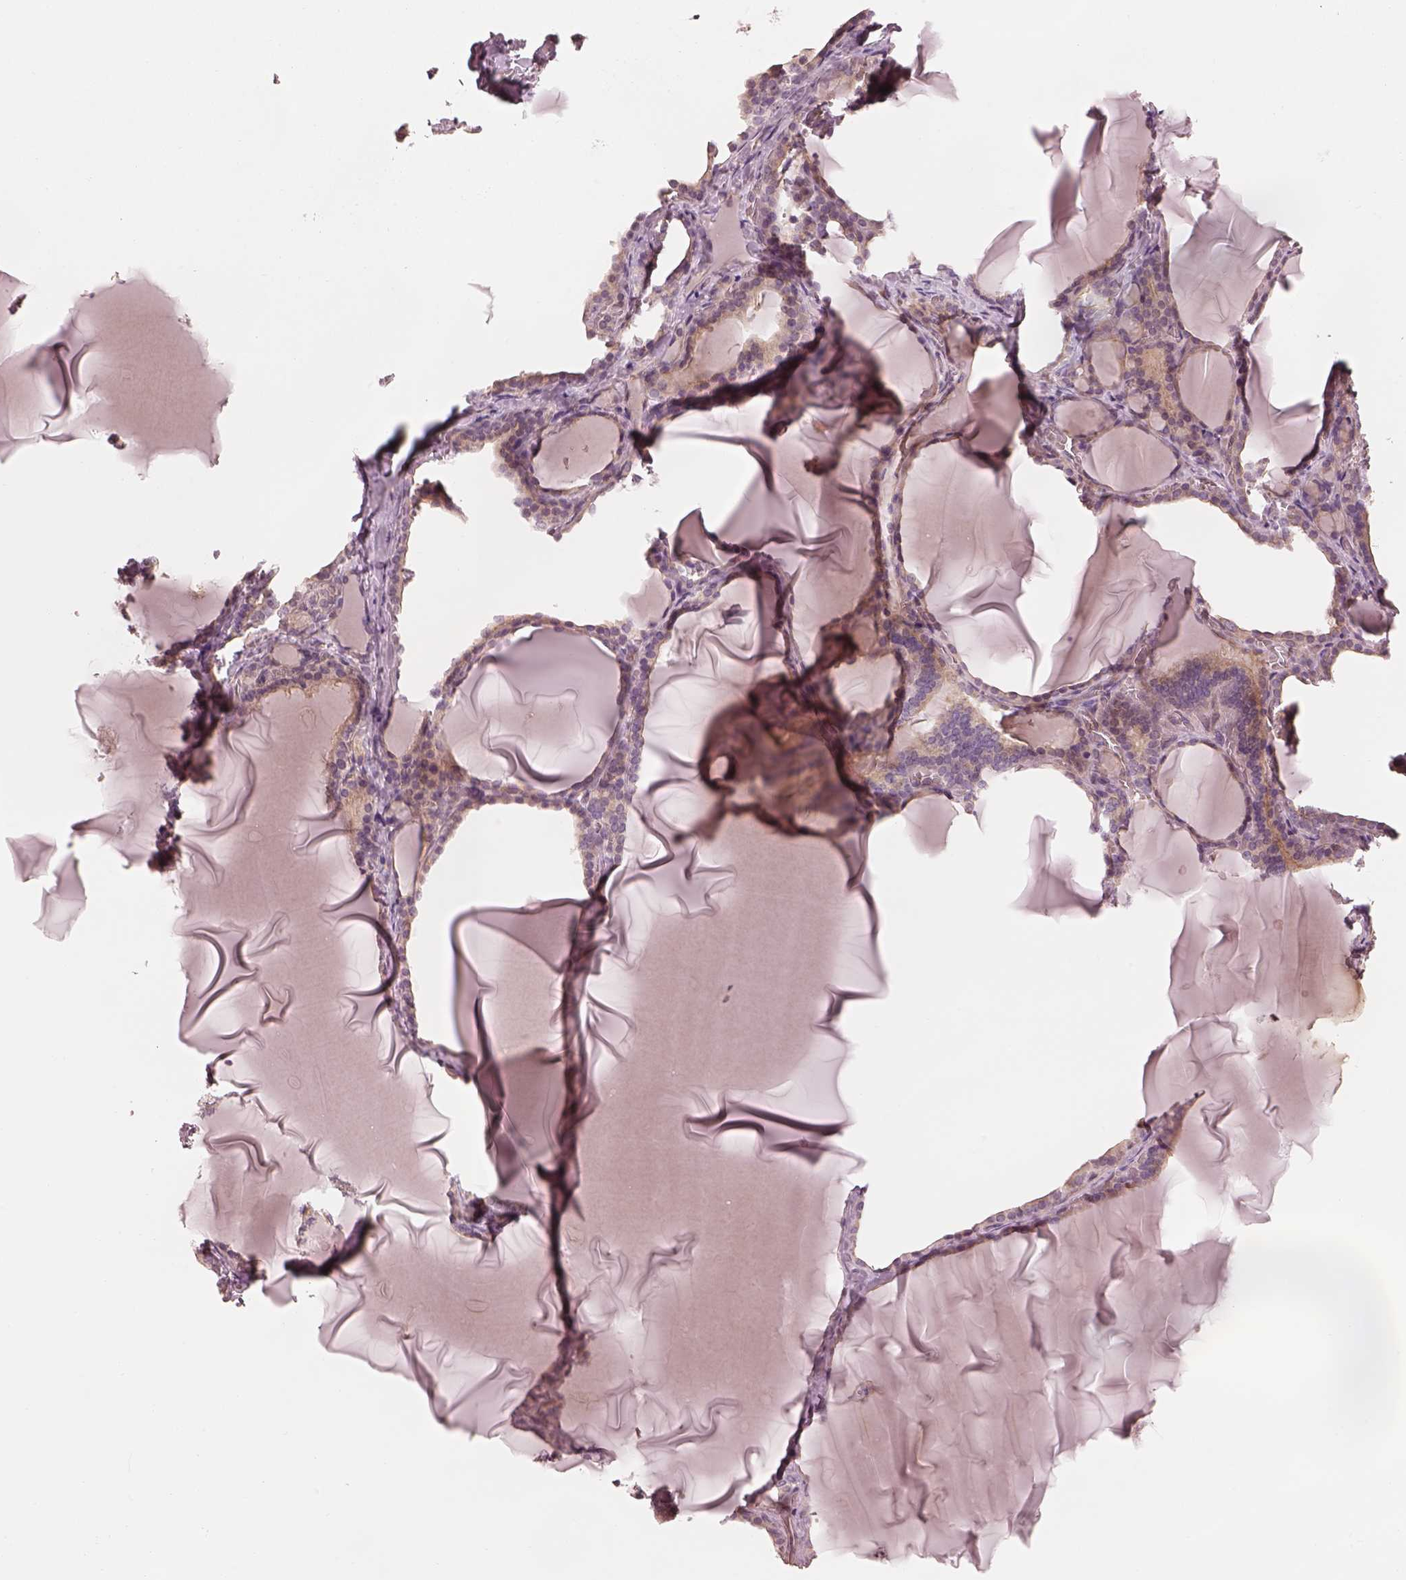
{"staining": {"intensity": "weak", "quantity": "25%-75%", "location": "cytoplasmic/membranous"}, "tissue": "thyroid gland", "cell_type": "Glandular cells", "image_type": "normal", "snomed": [{"axis": "morphology", "description": "Normal tissue, NOS"}, {"axis": "morphology", "description": "Hyperplasia, NOS"}, {"axis": "topography", "description": "Thyroid gland"}], "caption": "Glandular cells exhibit low levels of weak cytoplasmic/membranous positivity in about 25%-75% of cells in unremarkable human thyroid gland.", "gene": "FAM107B", "patient": {"sex": "female", "age": 27}}